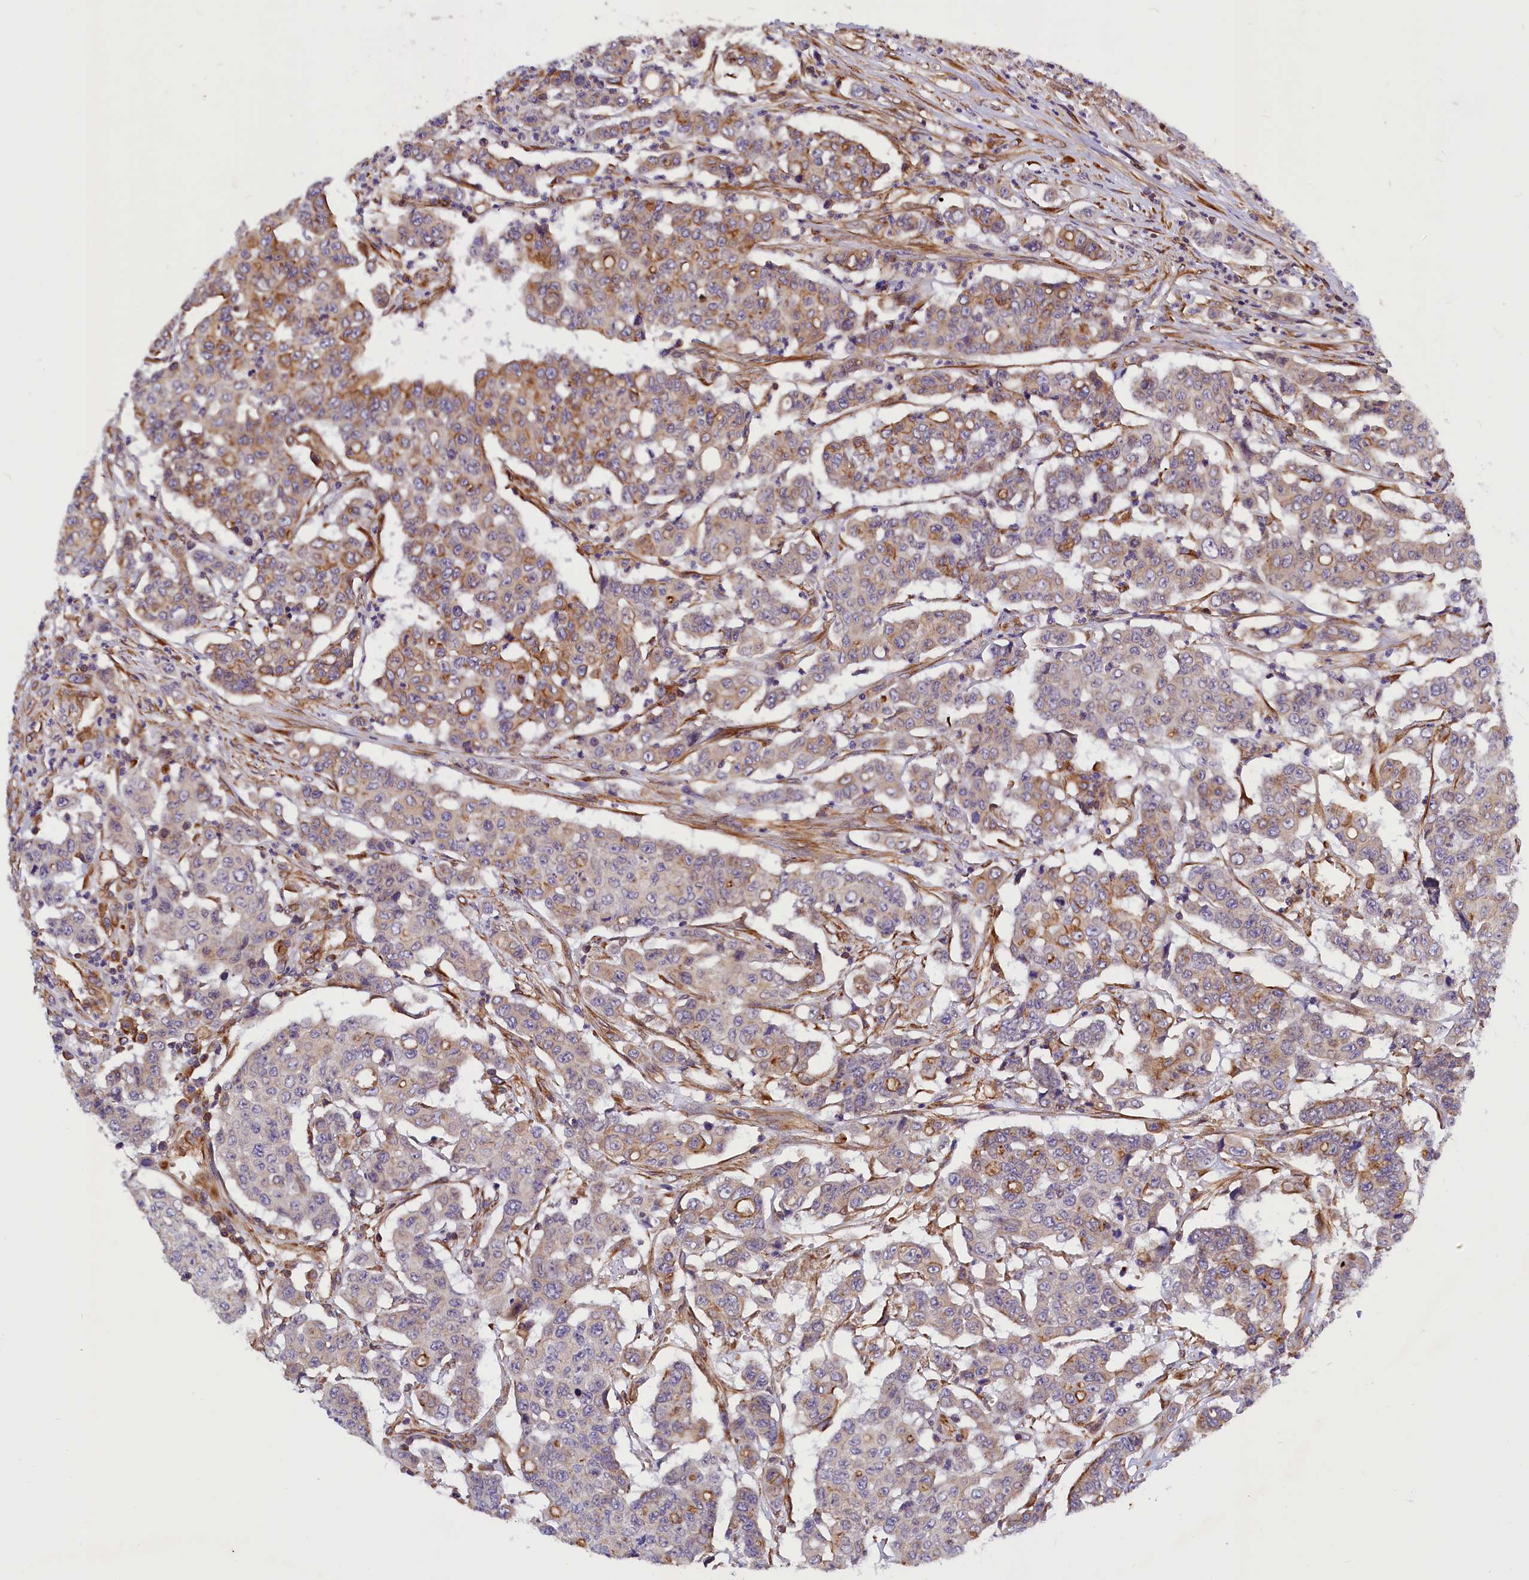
{"staining": {"intensity": "moderate", "quantity": "<25%", "location": "cytoplasmic/membranous"}, "tissue": "colorectal cancer", "cell_type": "Tumor cells", "image_type": "cancer", "snomed": [{"axis": "morphology", "description": "Adenocarcinoma, NOS"}, {"axis": "topography", "description": "Colon"}], "caption": "Colorectal cancer was stained to show a protein in brown. There is low levels of moderate cytoplasmic/membranous positivity in about <25% of tumor cells.", "gene": "MED20", "patient": {"sex": "male", "age": 51}}